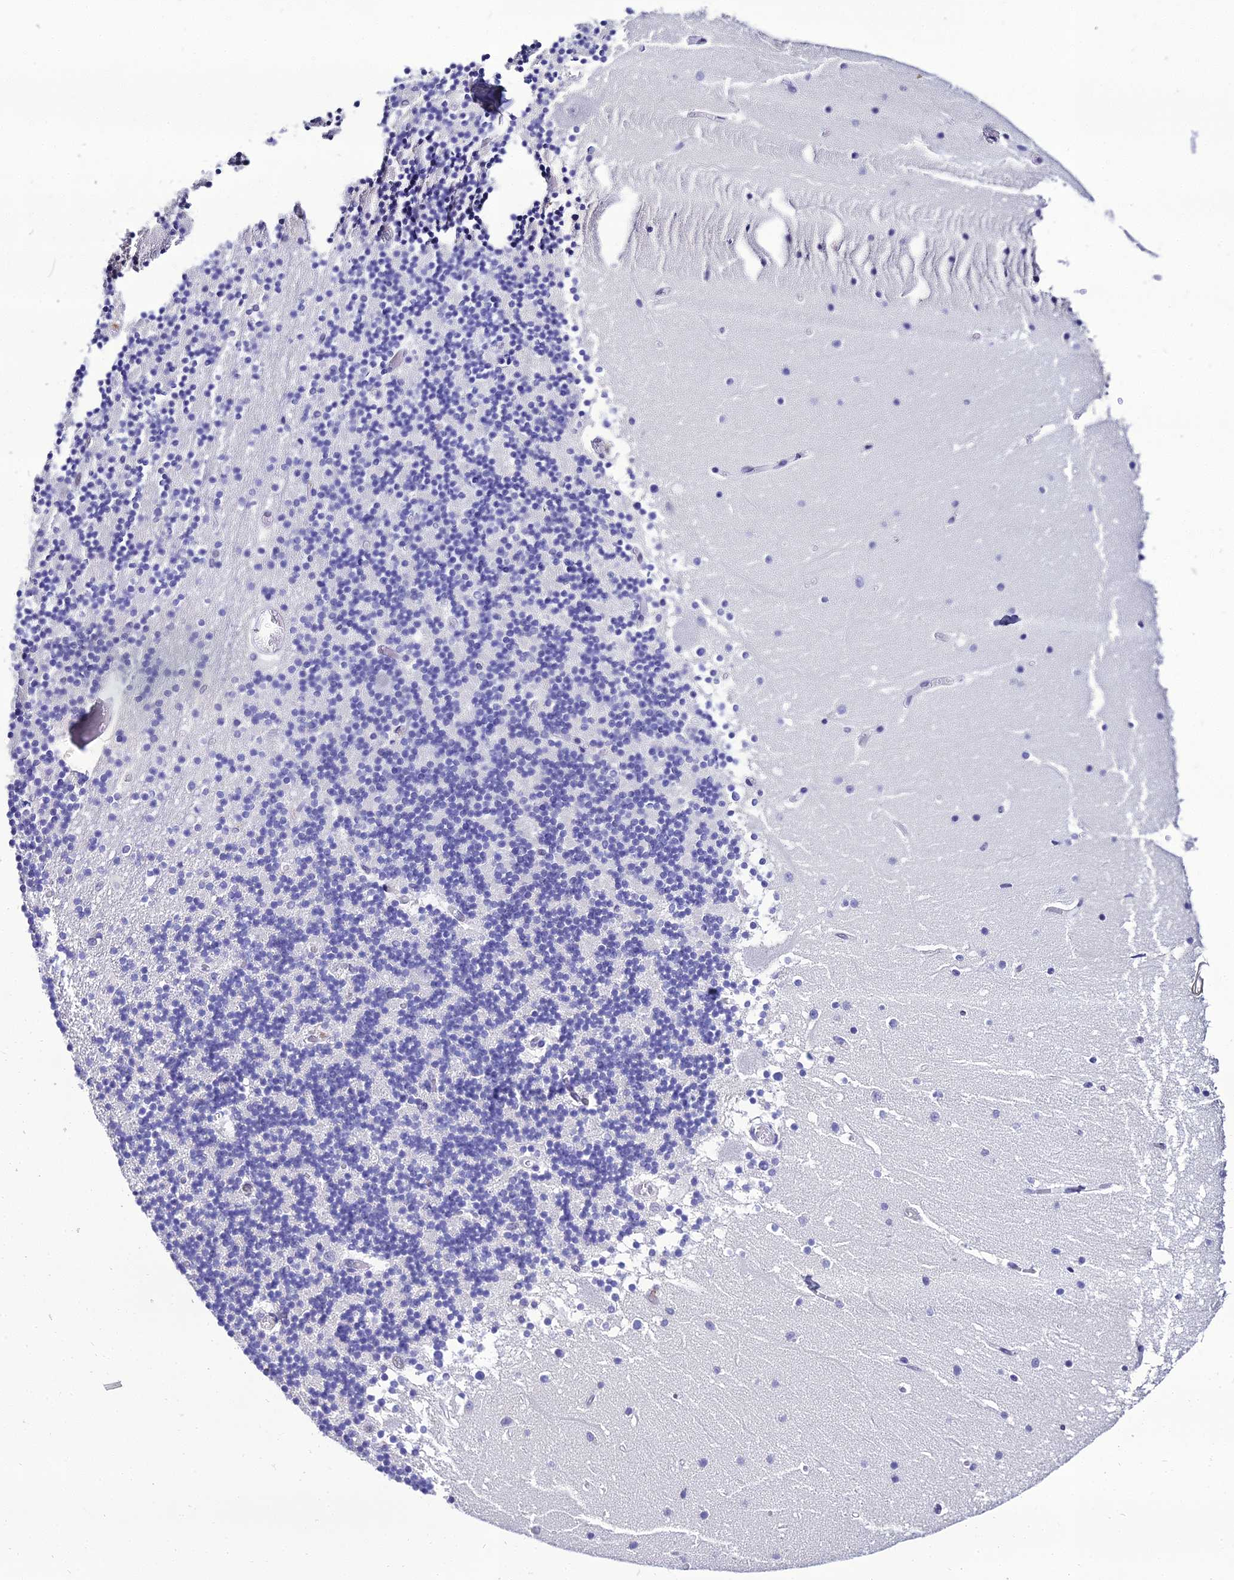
{"staining": {"intensity": "negative", "quantity": "none", "location": "none"}, "tissue": "cerebellum", "cell_type": "Cells in granular layer", "image_type": "normal", "snomed": [{"axis": "morphology", "description": "Normal tissue, NOS"}, {"axis": "topography", "description": "Cerebellum"}], "caption": "Cells in granular layer show no significant protein positivity in normal cerebellum.", "gene": "PPP4R2", "patient": {"sex": "female", "age": 28}}